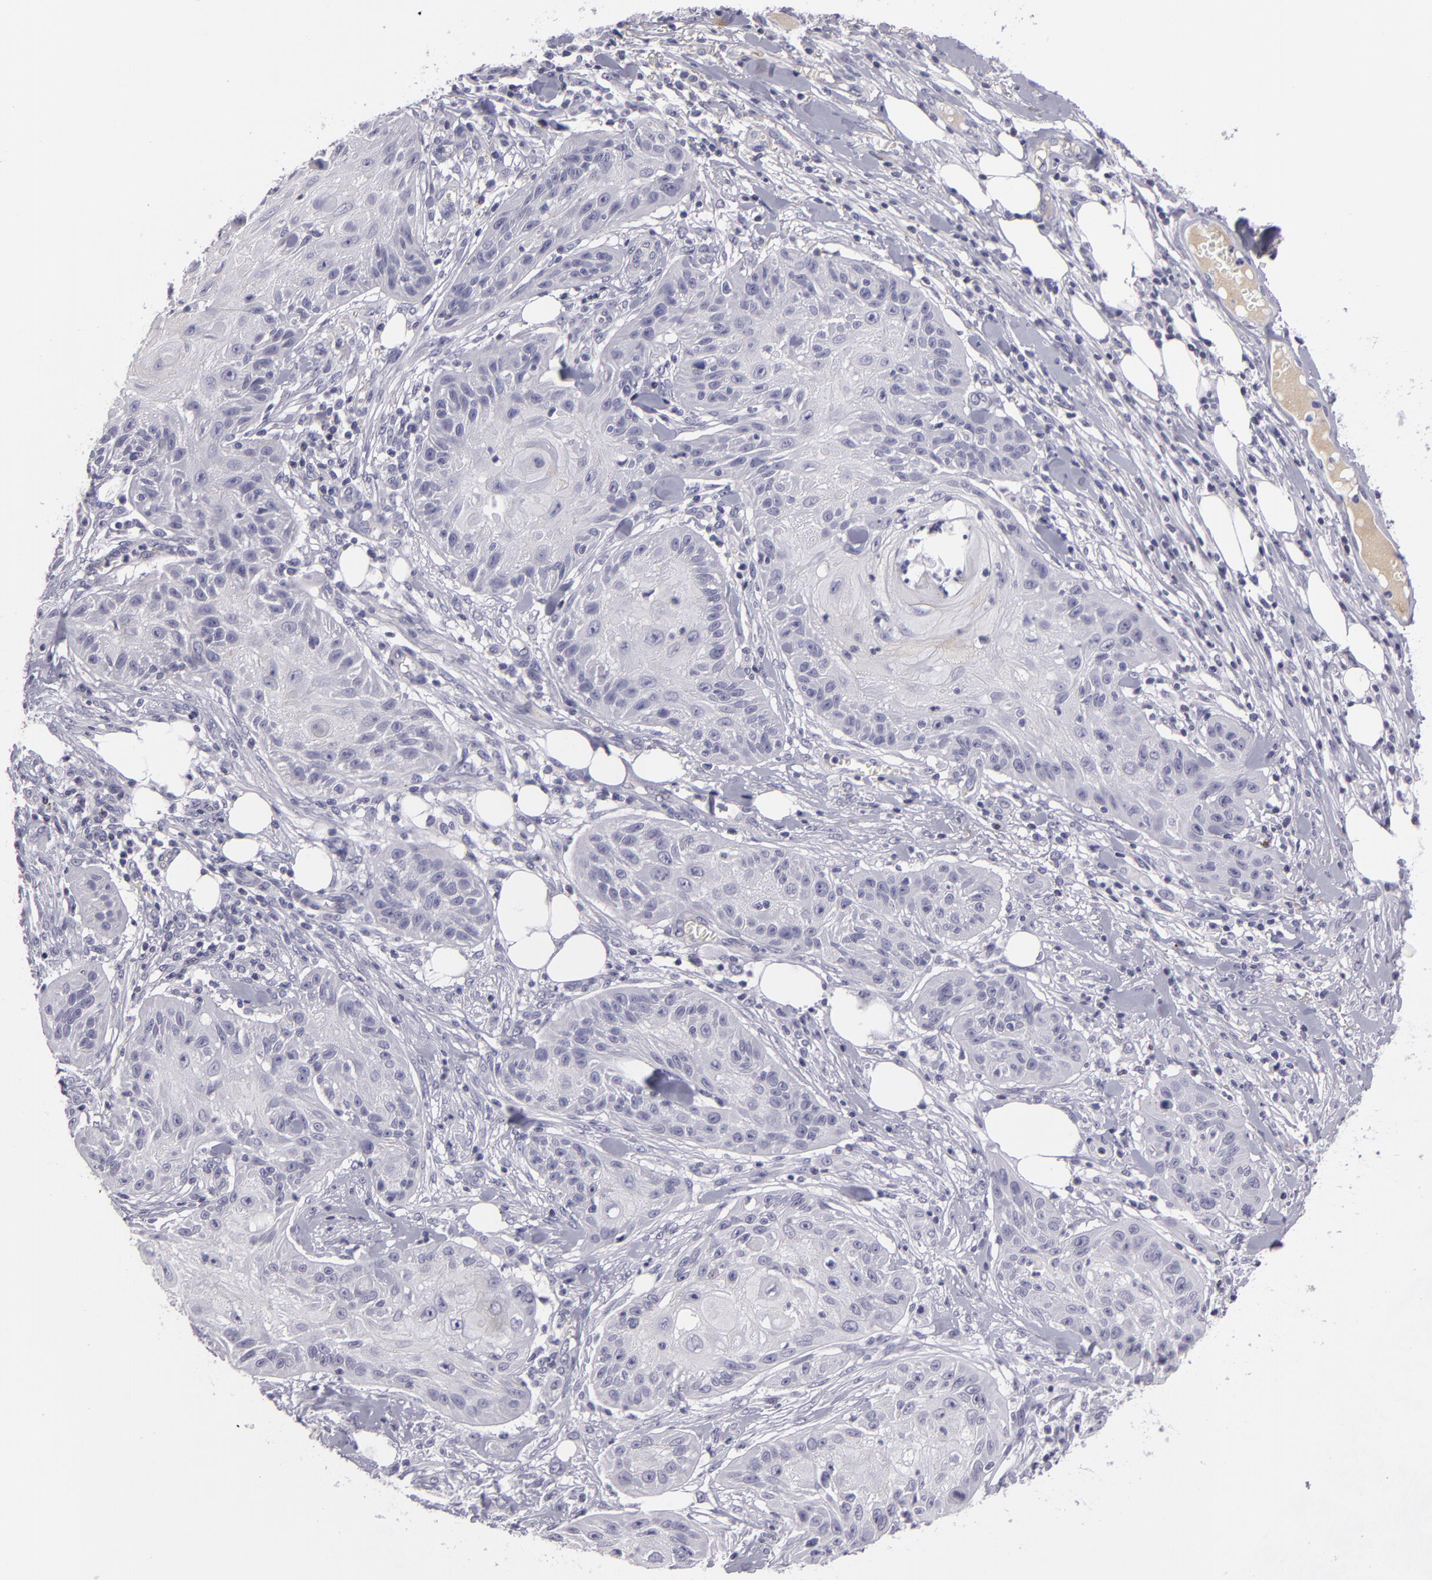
{"staining": {"intensity": "negative", "quantity": "none", "location": "none"}, "tissue": "skin cancer", "cell_type": "Tumor cells", "image_type": "cancer", "snomed": [{"axis": "morphology", "description": "Squamous cell carcinoma, NOS"}, {"axis": "topography", "description": "Skin"}], "caption": "Tumor cells show no significant protein positivity in skin cancer (squamous cell carcinoma).", "gene": "CTNNB1", "patient": {"sex": "female", "age": 88}}